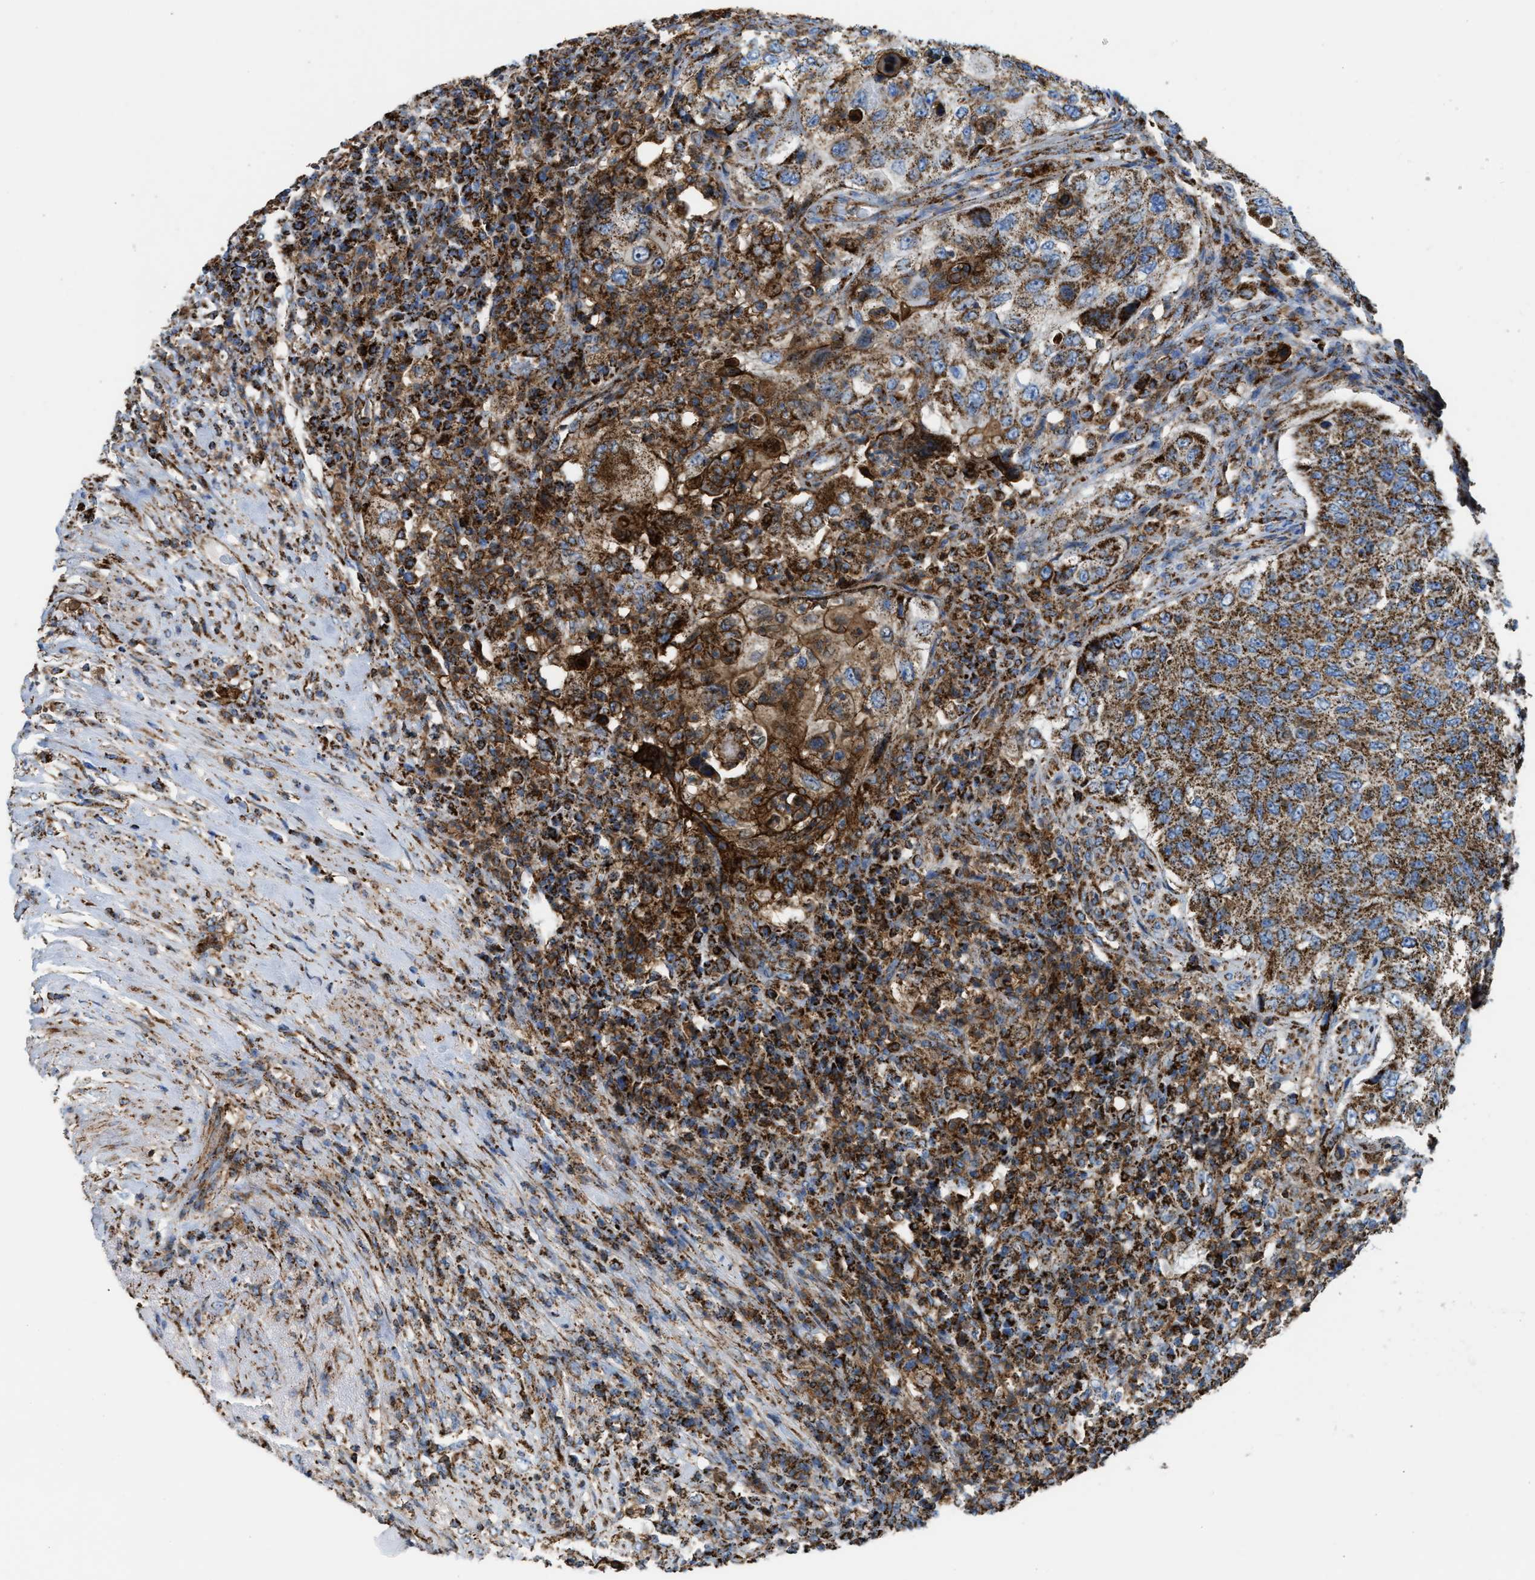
{"staining": {"intensity": "strong", "quantity": ">75%", "location": "cytoplasmic/membranous"}, "tissue": "urothelial cancer", "cell_type": "Tumor cells", "image_type": "cancer", "snomed": [{"axis": "morphology", "description": "Urothelial carcinoma, High grade"}, {"axis": "topography", "description": "Urinary bladder"}], "caption": "There is high levels of strong cytoplasmic/membranous expression in tumor cells of high-grade urothelial carcinoma, as demonstrated by immunohistochemical staining (brown color).", "gene": "ECHS1", "patient": {"sex": "female", "age": 60}}